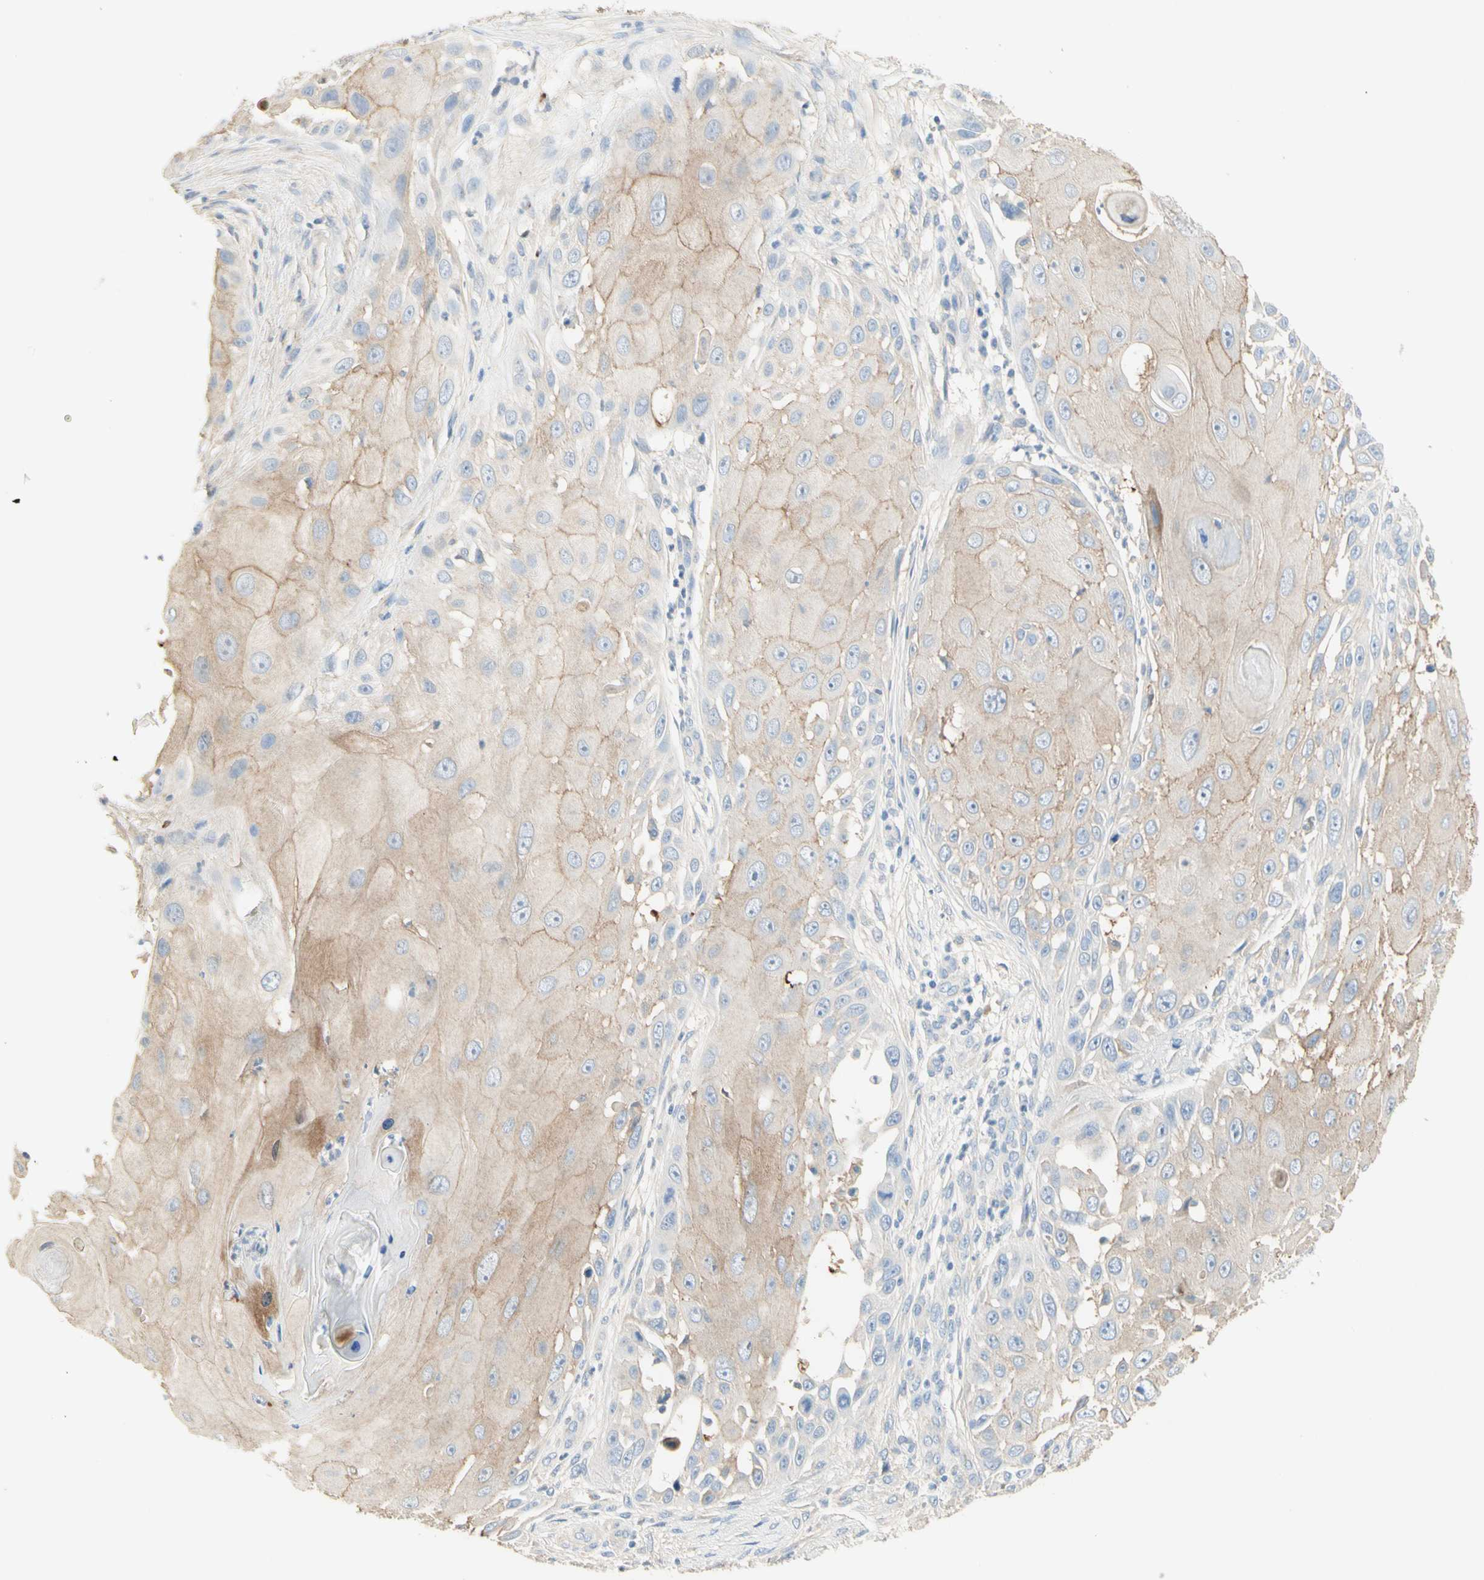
{"staining": {"intensity": "weak", "quantity": ">75%", "location": "cytoplasmic/membranous"}, "tissue": "skin cancer", "cell_type": "Tumor cells", "image_type": "cancer", "snomed": [{"axis": "morphology", "description": "Squamous cell carcinoma, NOS"}, {"axis": "topography", "description": "Skin"}], "caption": "IHC (DAB (3,3'-diaminobenzidine)) staining of human skin squamous cell carcinoma shows weak cytoplasmic/membranous protein staining in about >75% of tumor cells.", "gene": "NECTIN4", "patient": {"sex": "female", "age": 44}}